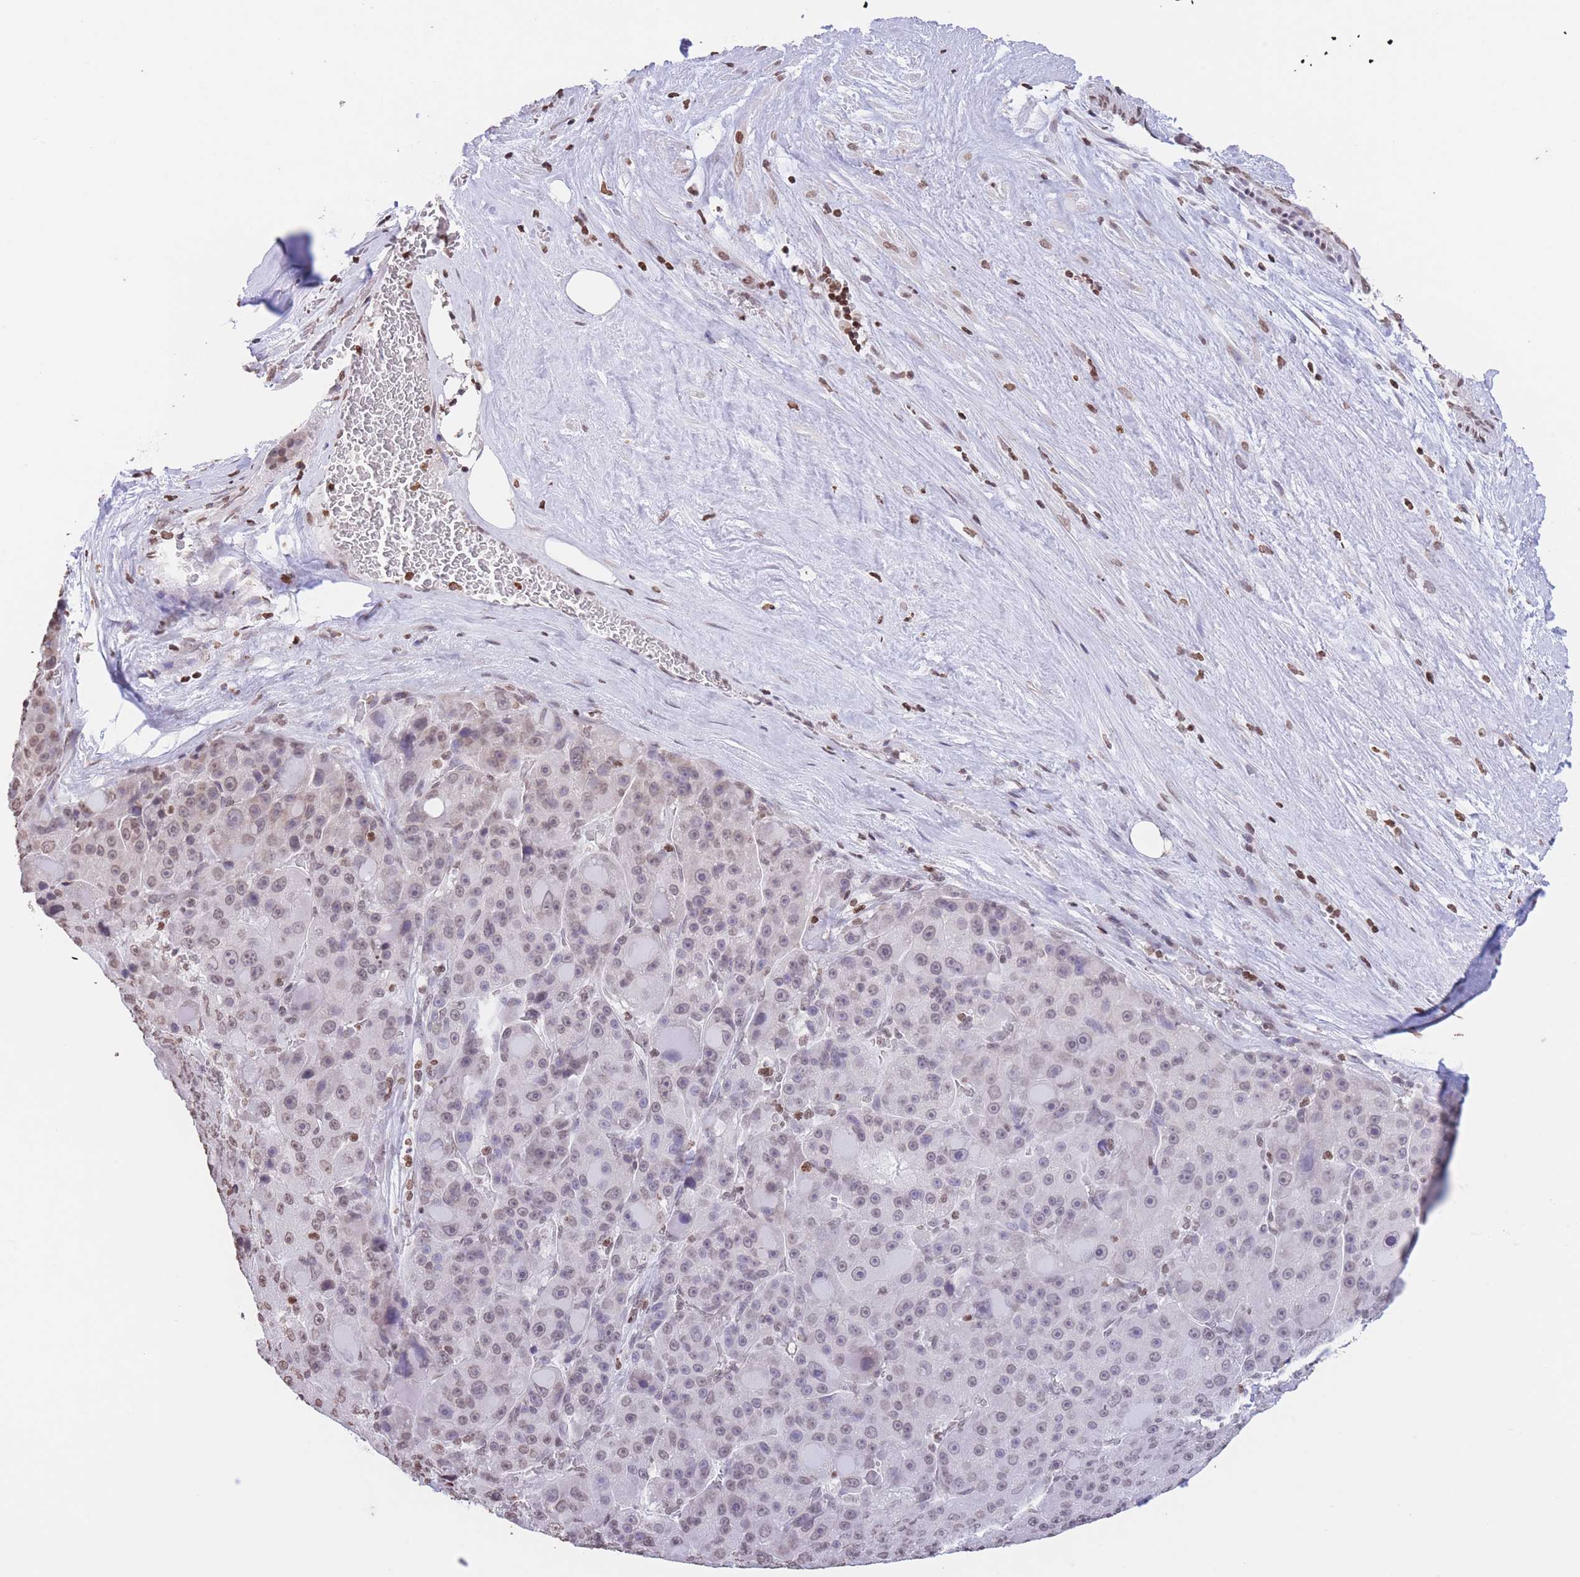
{"staining": {"intensity": "moderate", "quantity": "25%-75%", "location": "nuclear"}, "tissue": "liver cancer", "cell_type": "Tumor cells", "image_type": "cancer", "snomed": [{"axis": "morphology", "description": "Carcinoma, Hepatocellular, NOS"}, {"axis": "topography", "description": "Liver"}], "caption": "A photomicrograph of human liver cancer (hepatocellular carcinoma) stained for a protein shows moderate nuclear brown staining in tumor cells.", "gene": "H2BC11", "patient": {"sex": "male", "age": 76}}